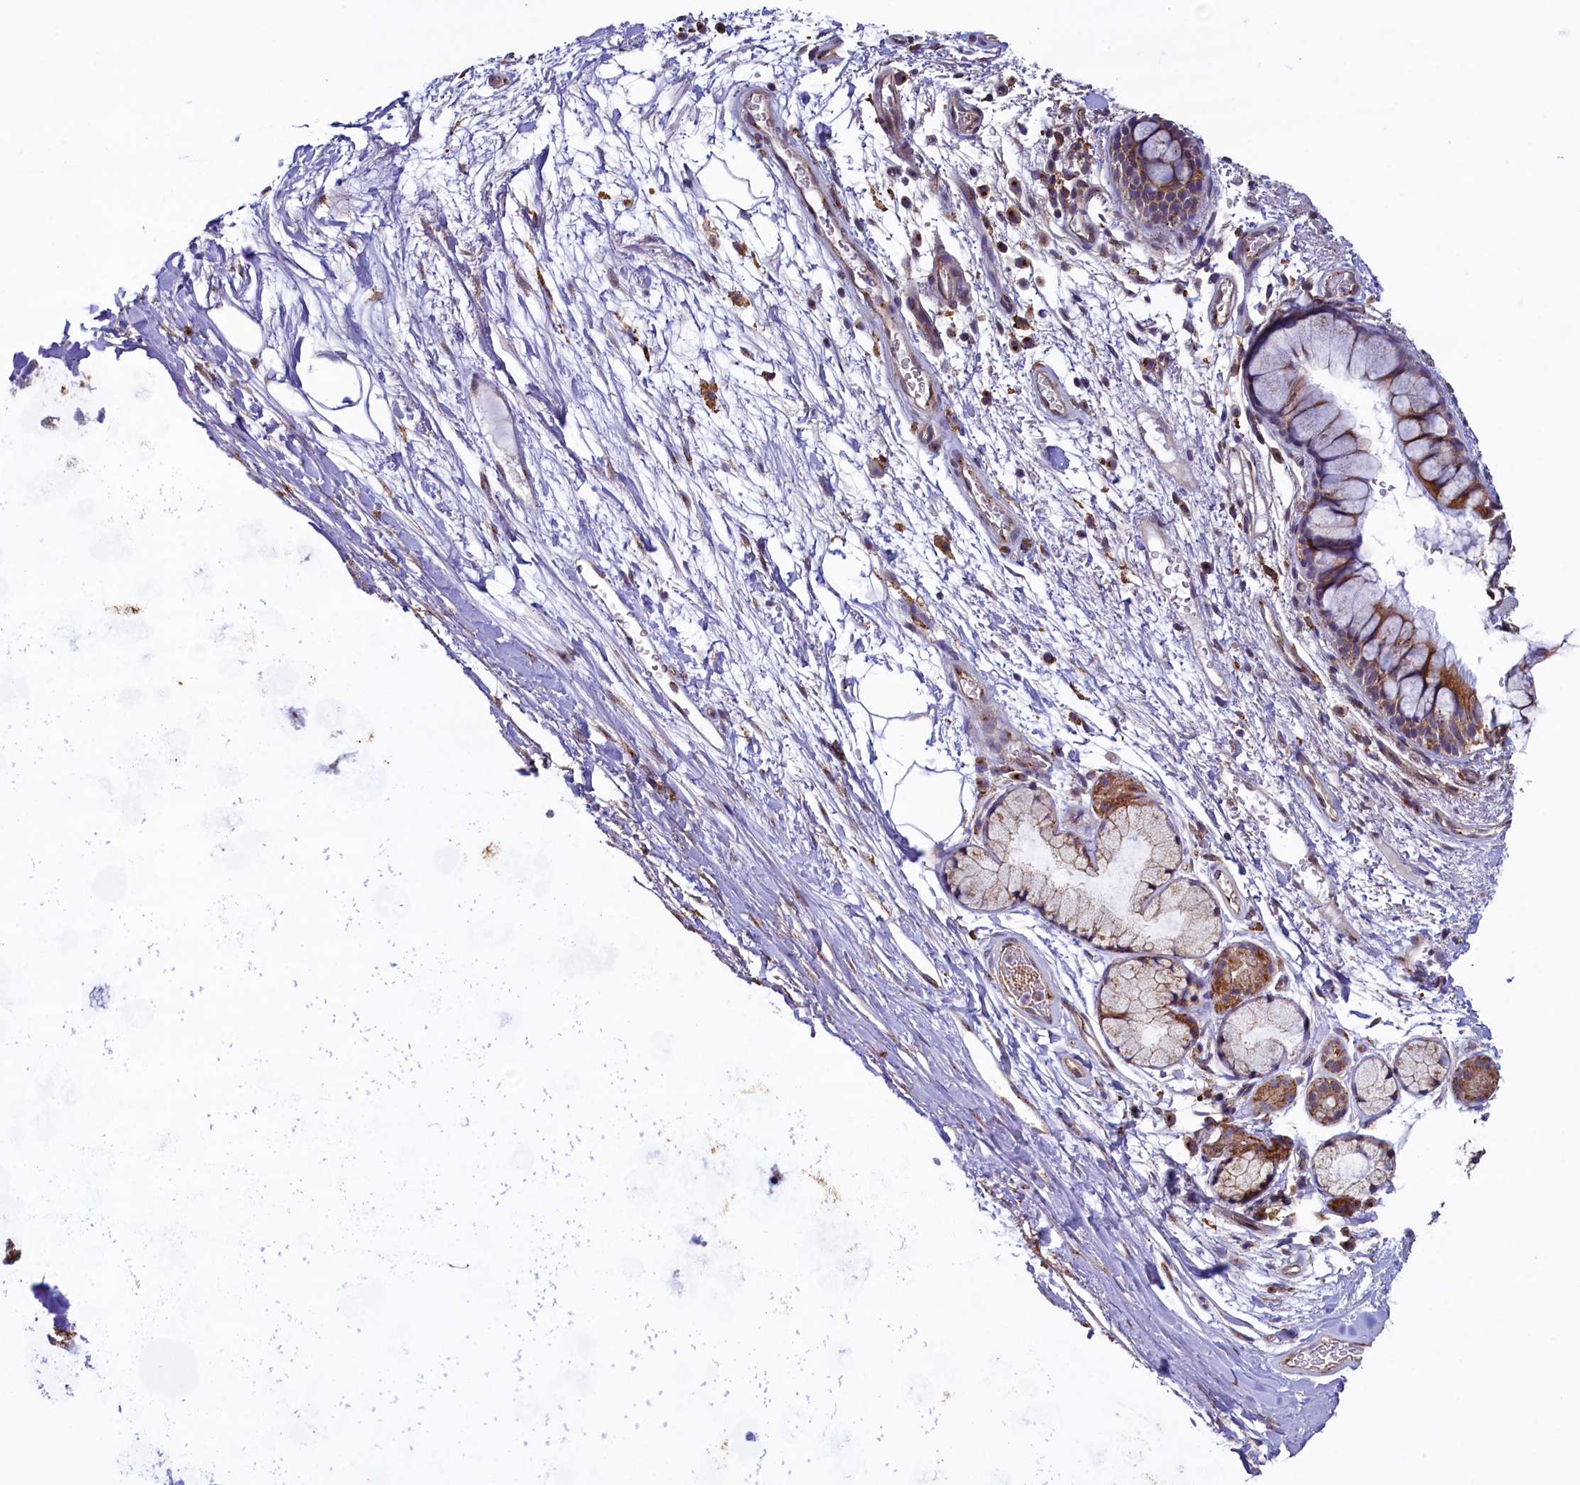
{"staining": {"intensity": "strong", "quantity": ">75%", "location": "cytoplasmic/membranous"}, "tissue": "bronchus", "cell_type": "Respiratory epithelial cells", "image_type": "normal", "snomed": [{"axis": "morphology", "description": "Normal tissue, NOS"}, {"axis": "topography", "description": "Bronchus"}], "caption": "High-magnification brightfield microscopy of unremarkable bronchus stained with DAB (brown) and counterstained with hematoxylin (blue). respiratory epithelial cells exhibit strong cytoplasmic/membranous expression is identified in about>75% of cells.", "gene": "GPR21", "patient": {"sex": "male", "age": 65}}